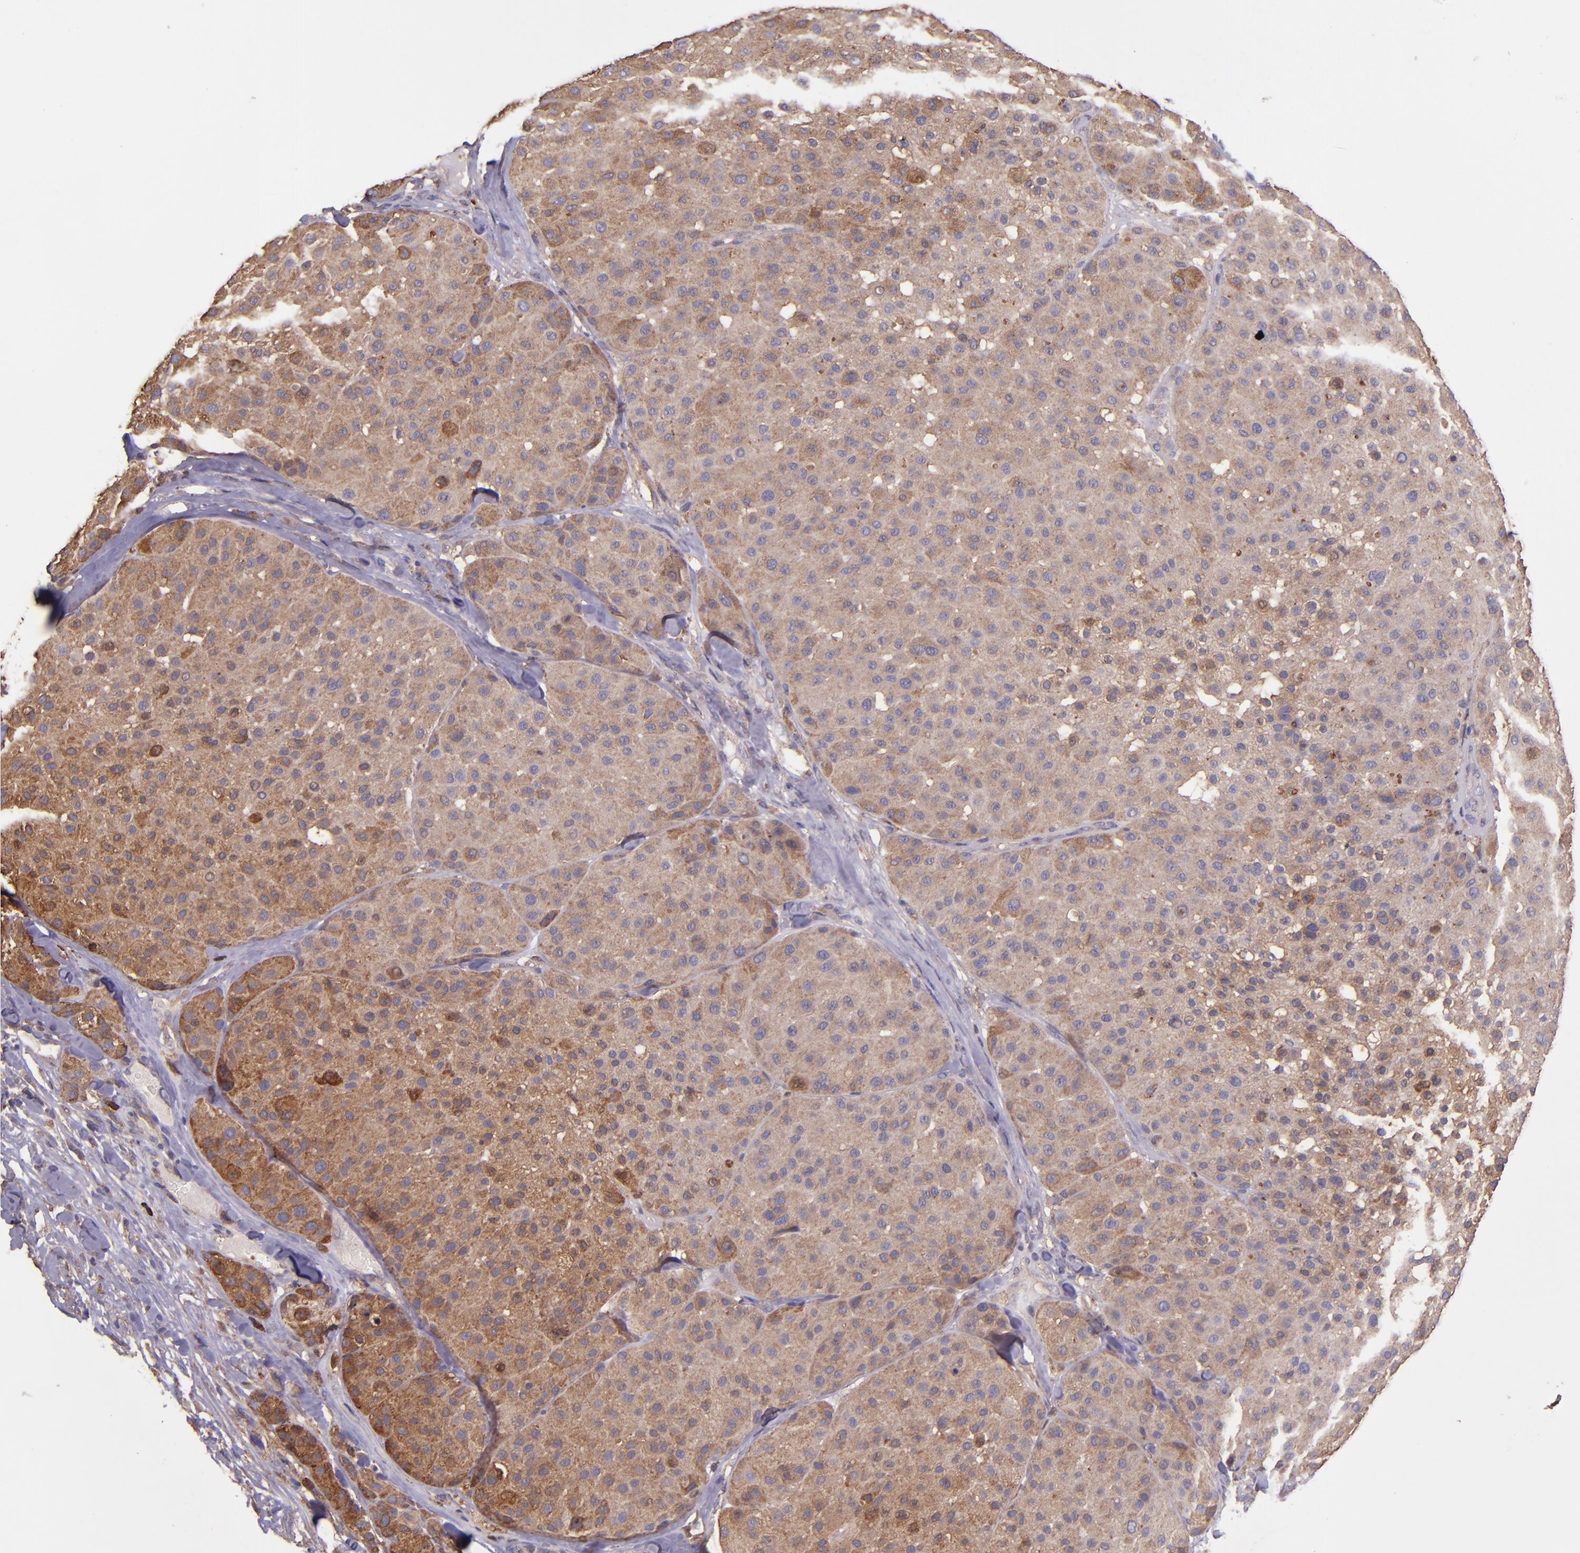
{"staining": {"intensity": "moderate", "quantity": ">75%", "location": "cytoplasmic/membranous"}, "tissue": "melanoma", "cell_type": "Tumor cells", "image_type": "cancer", "snomed": [{"axis": "morphology", "description": "Normal tissue, NOS"}, {"axis": "morphology", "description": "Malignant melanoma, Metastatic site"}, {"axis": "topography", "description": "Skin"}], "caption": "Moderate cytoplasmic/membranous staining is seen in about >75% of tumor cells in melanoma.", "gene": "WASHC1", "patient": {"sex": "male", "age": 41}}